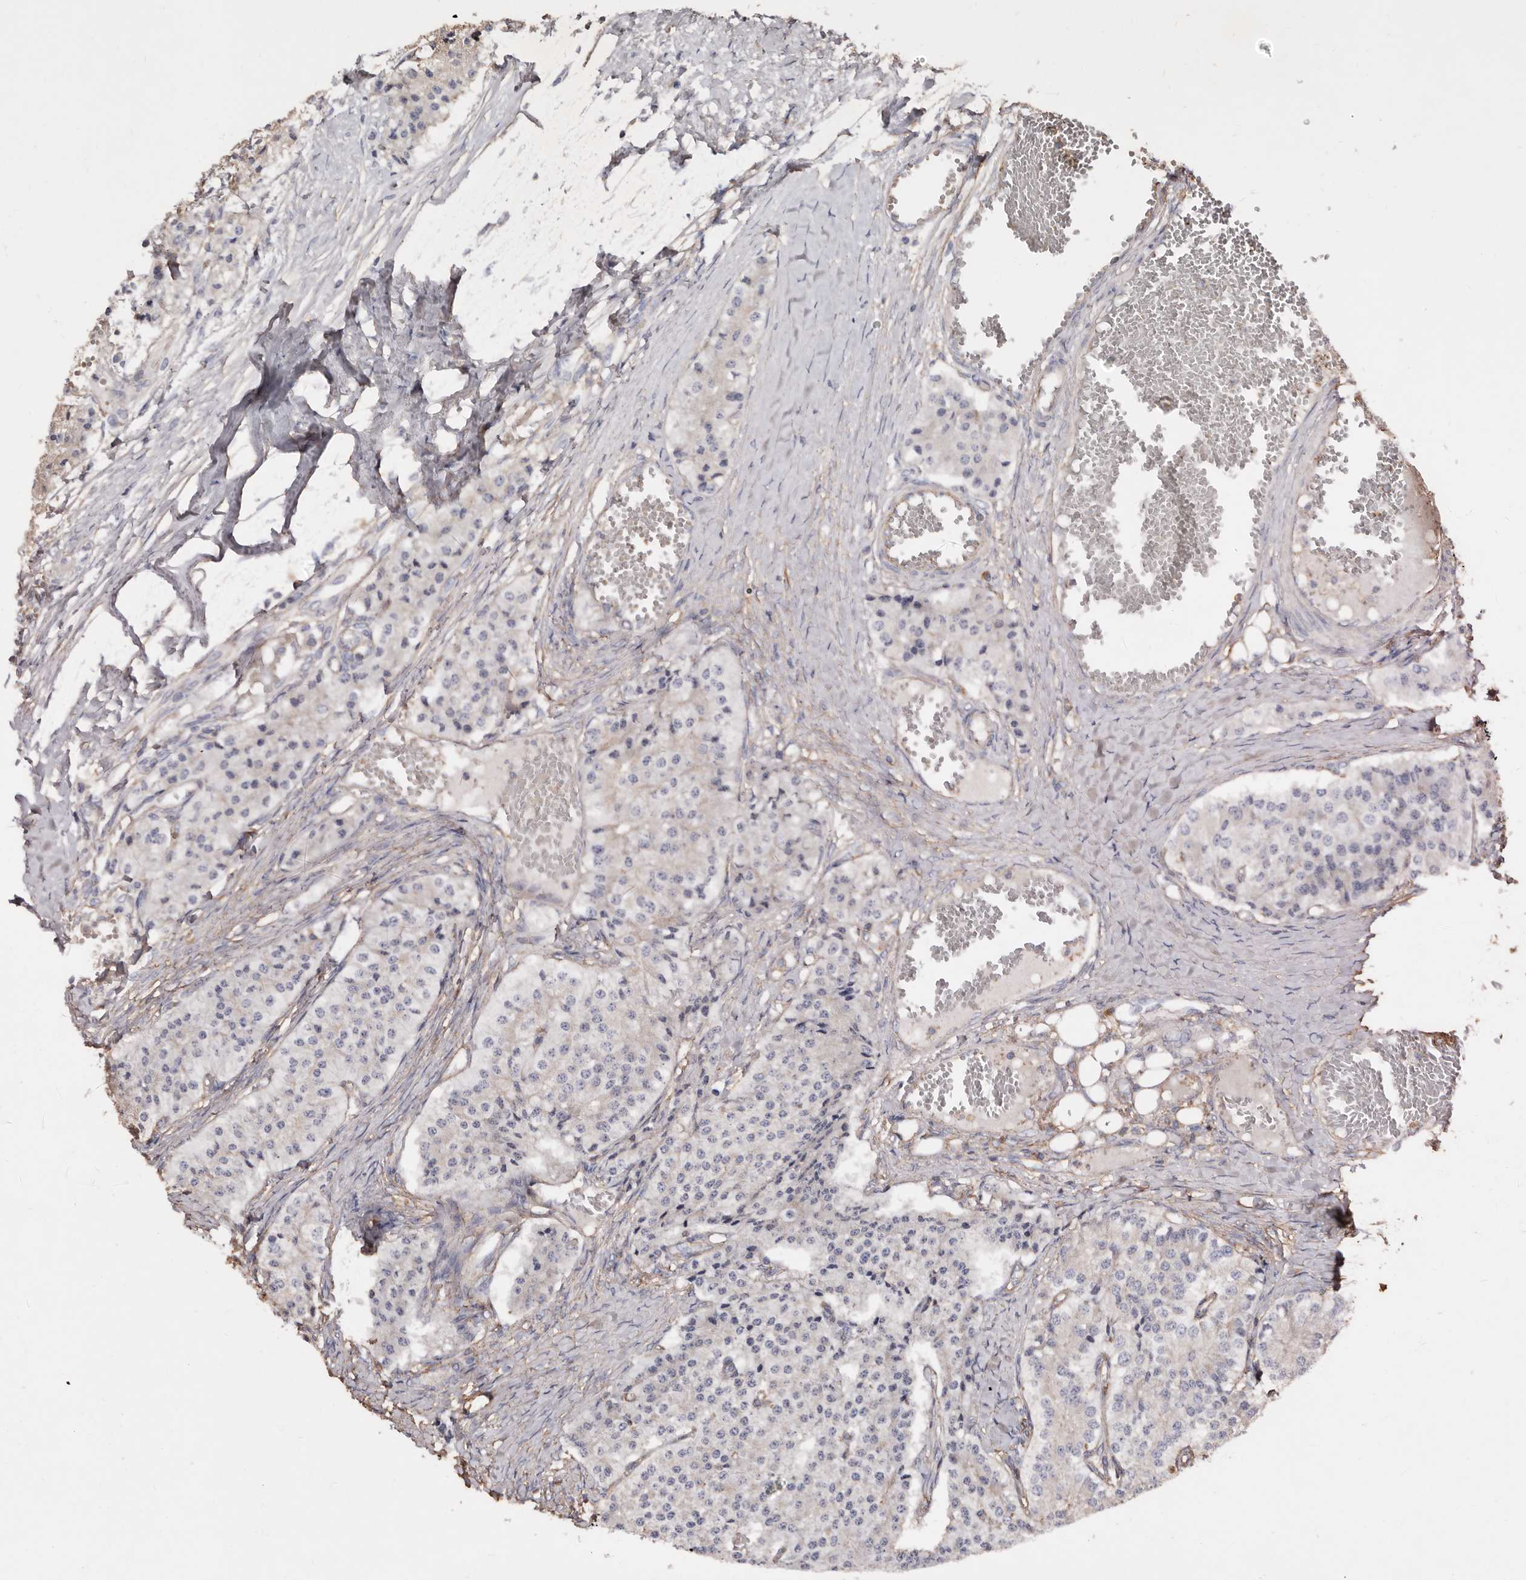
{"staining": {"intensity": "negative", "quantity": "none", "location": "none"}, "tissue": "carcinoid", "cell_type": "Tumor cells", "image_type": "cancer", "snomed": [{"axis": "morphology", "description": "Carcinoid, malignant, NOS"}, {"axis": "topography", "description": "Colon"}], "caption": "Immunohistochemical staining of malignant carcinoid exhibits no significant staining in tumor cells.", "gene": "COQ8B", "patient": {"sex": "female", "age": 52}}